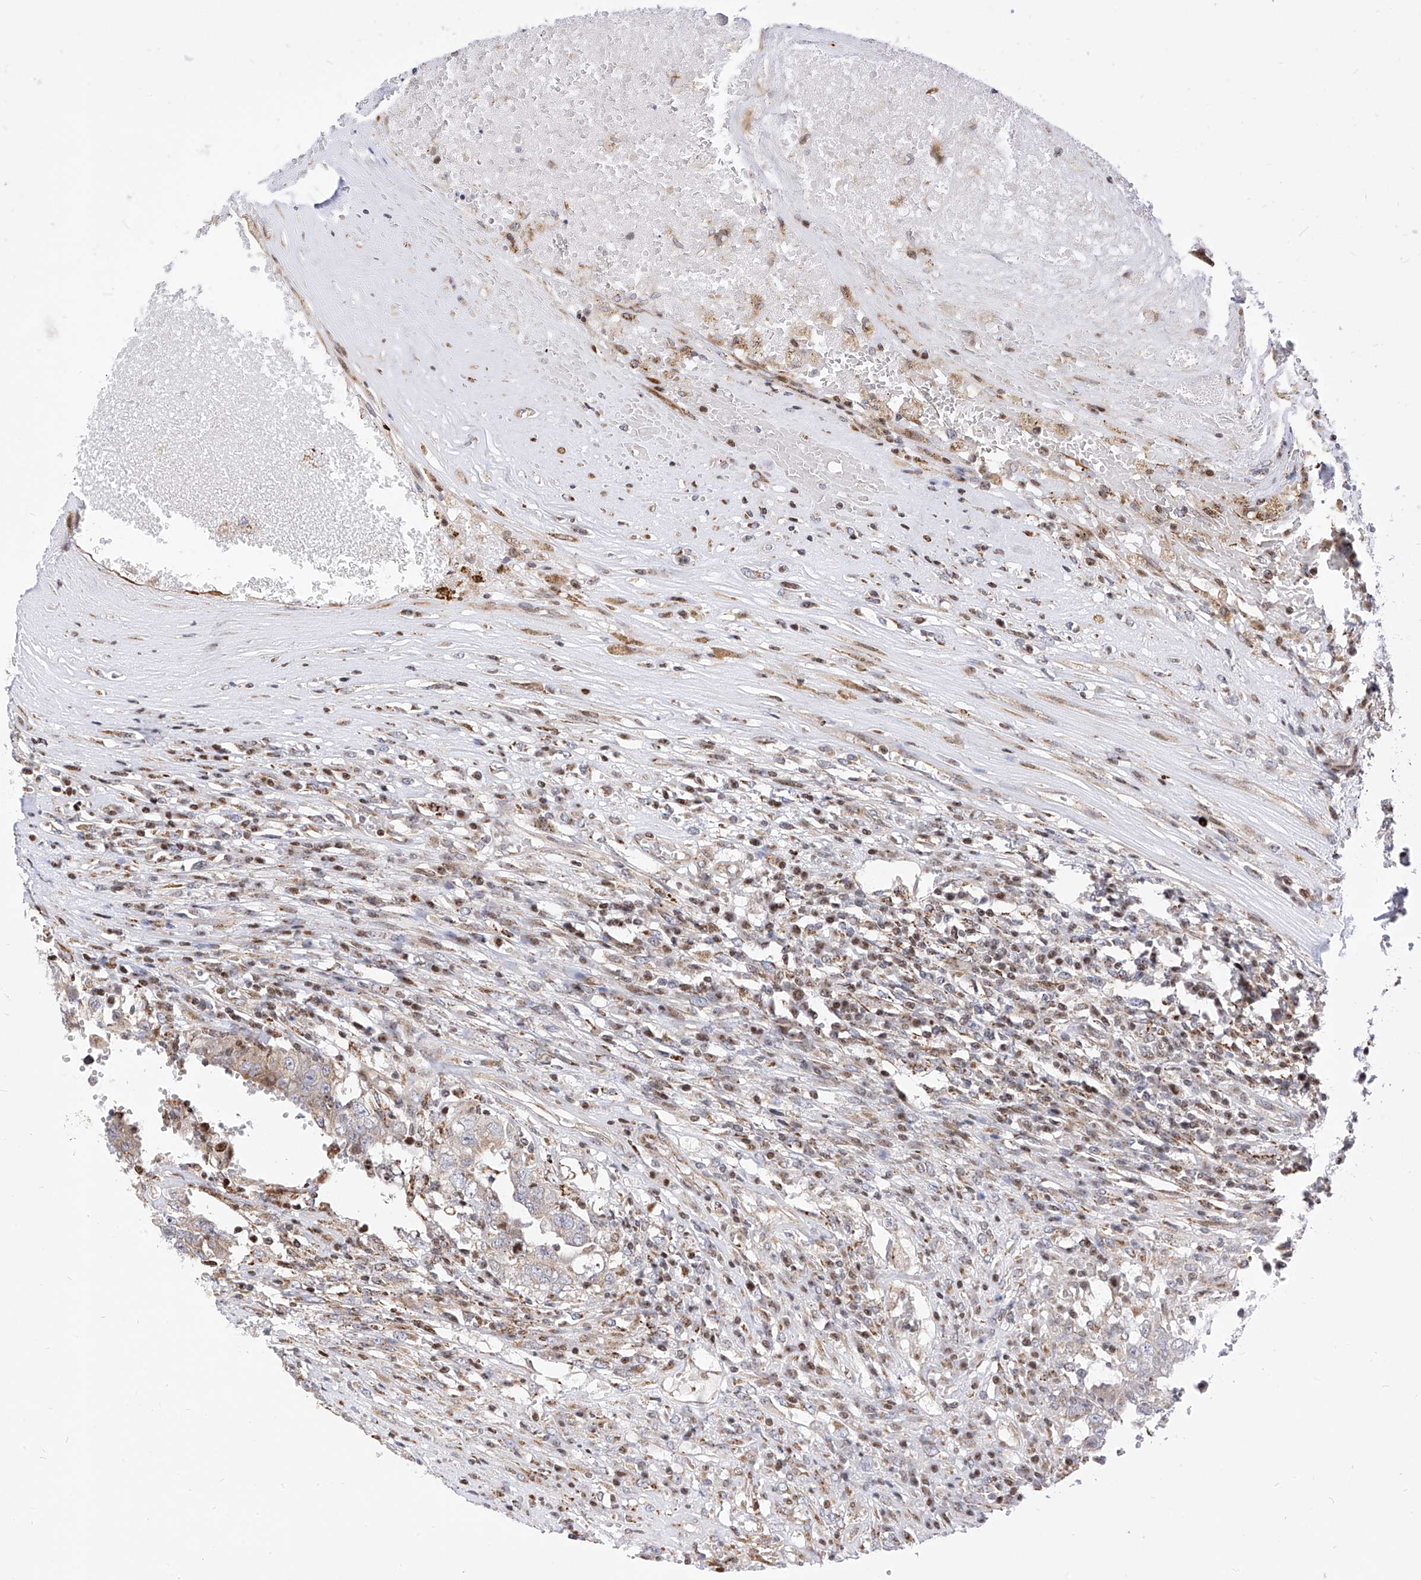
{"staining": {"intensity": "negative", "quantity": "none", "location": "none"}, "tissue": "testis cancer", "cell_type": "Tumor cells", "image_type": "cancer", "snomed": [{"axis": "morphology", "description": "Carcinoma, Embryonal, NOS"}, {"axis": "topography", "description": "Testis"}], "caption": "Histopathology image shows no significant protein staining in tumor cells of testis cancer. (Immunohistochemistry (ihc), brightfield microscopy, high magnification).", "gene": "TTLL8", "patient": {"sex": "male", "age": 26}}